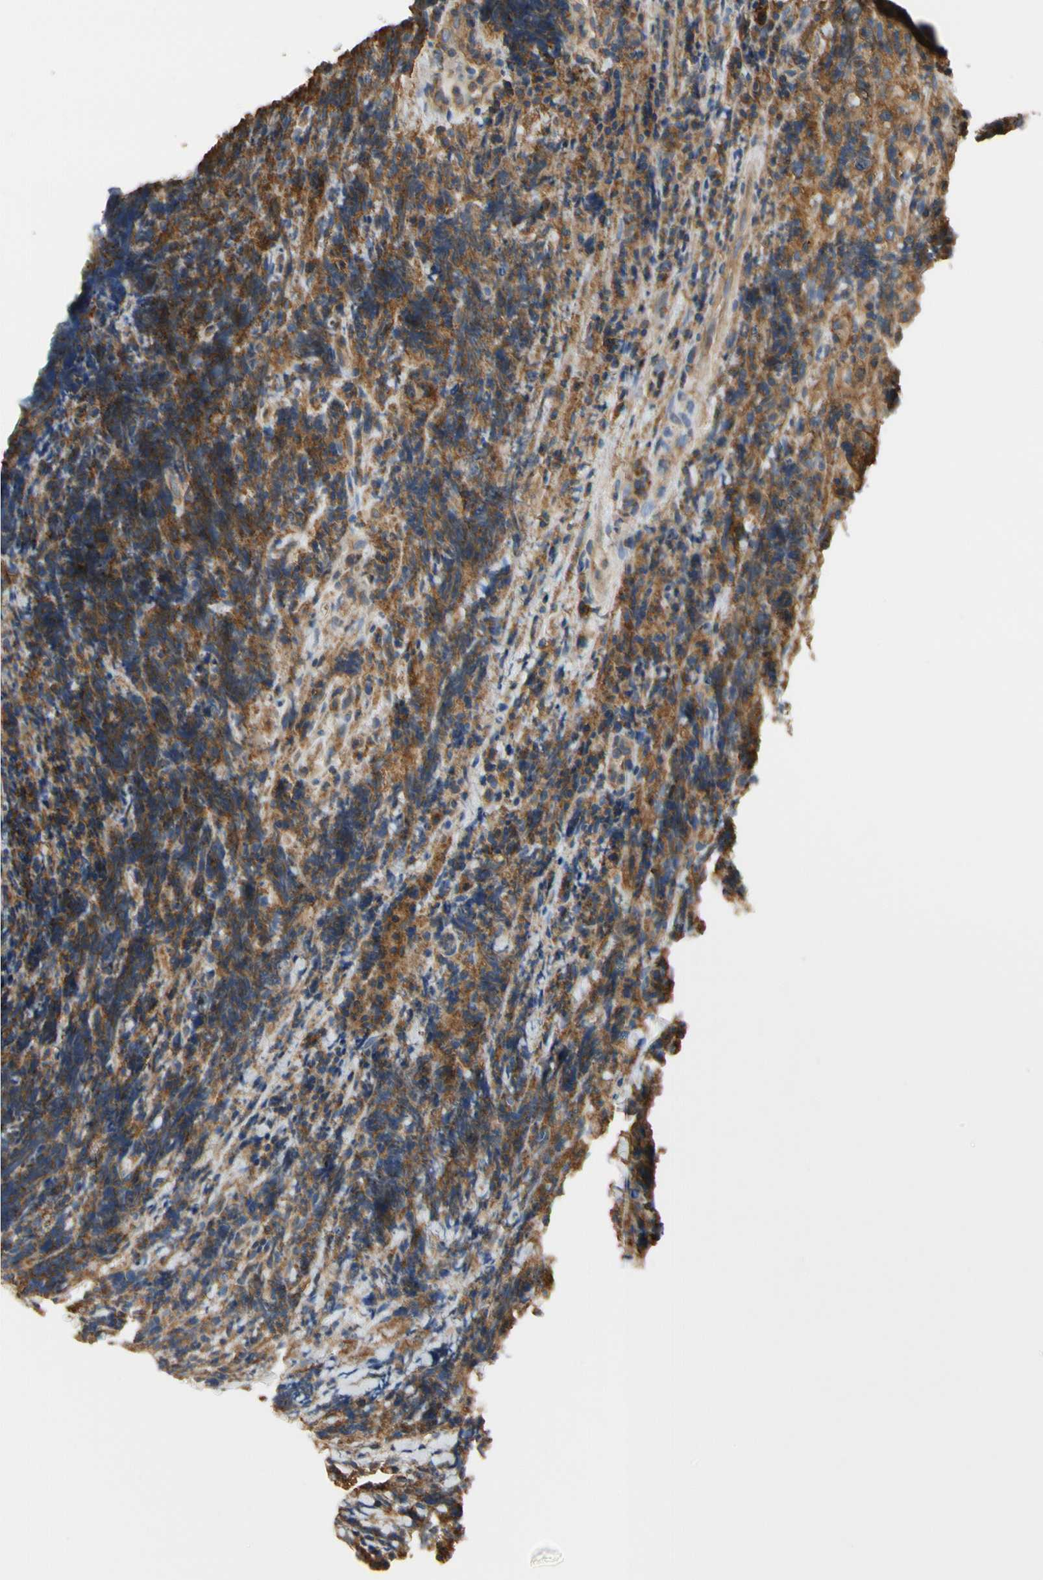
{"staining": {"intensity": "moderate", "quantity": ">75%", "location": "cytoplasmic/membranous"}, "tissue": "lymphoma", "cell_type": "Tumor cells", "image_type": "cancer", "snomed": [{"axis": "morphology", "description": "Malignant lymphoma, non-Hodgkin's type, High grade"}, {"axis": "topography", "description": "Tonsil"}], "caption": "A histopathology image showing moderate cytoplasmic/membranous expression in about >75% of tumor cells in lymphoma, as visualized by brown immunohistochemical staining.", "gene": "IL1RL1", "patient": {"sex": "female", "age": 36}}